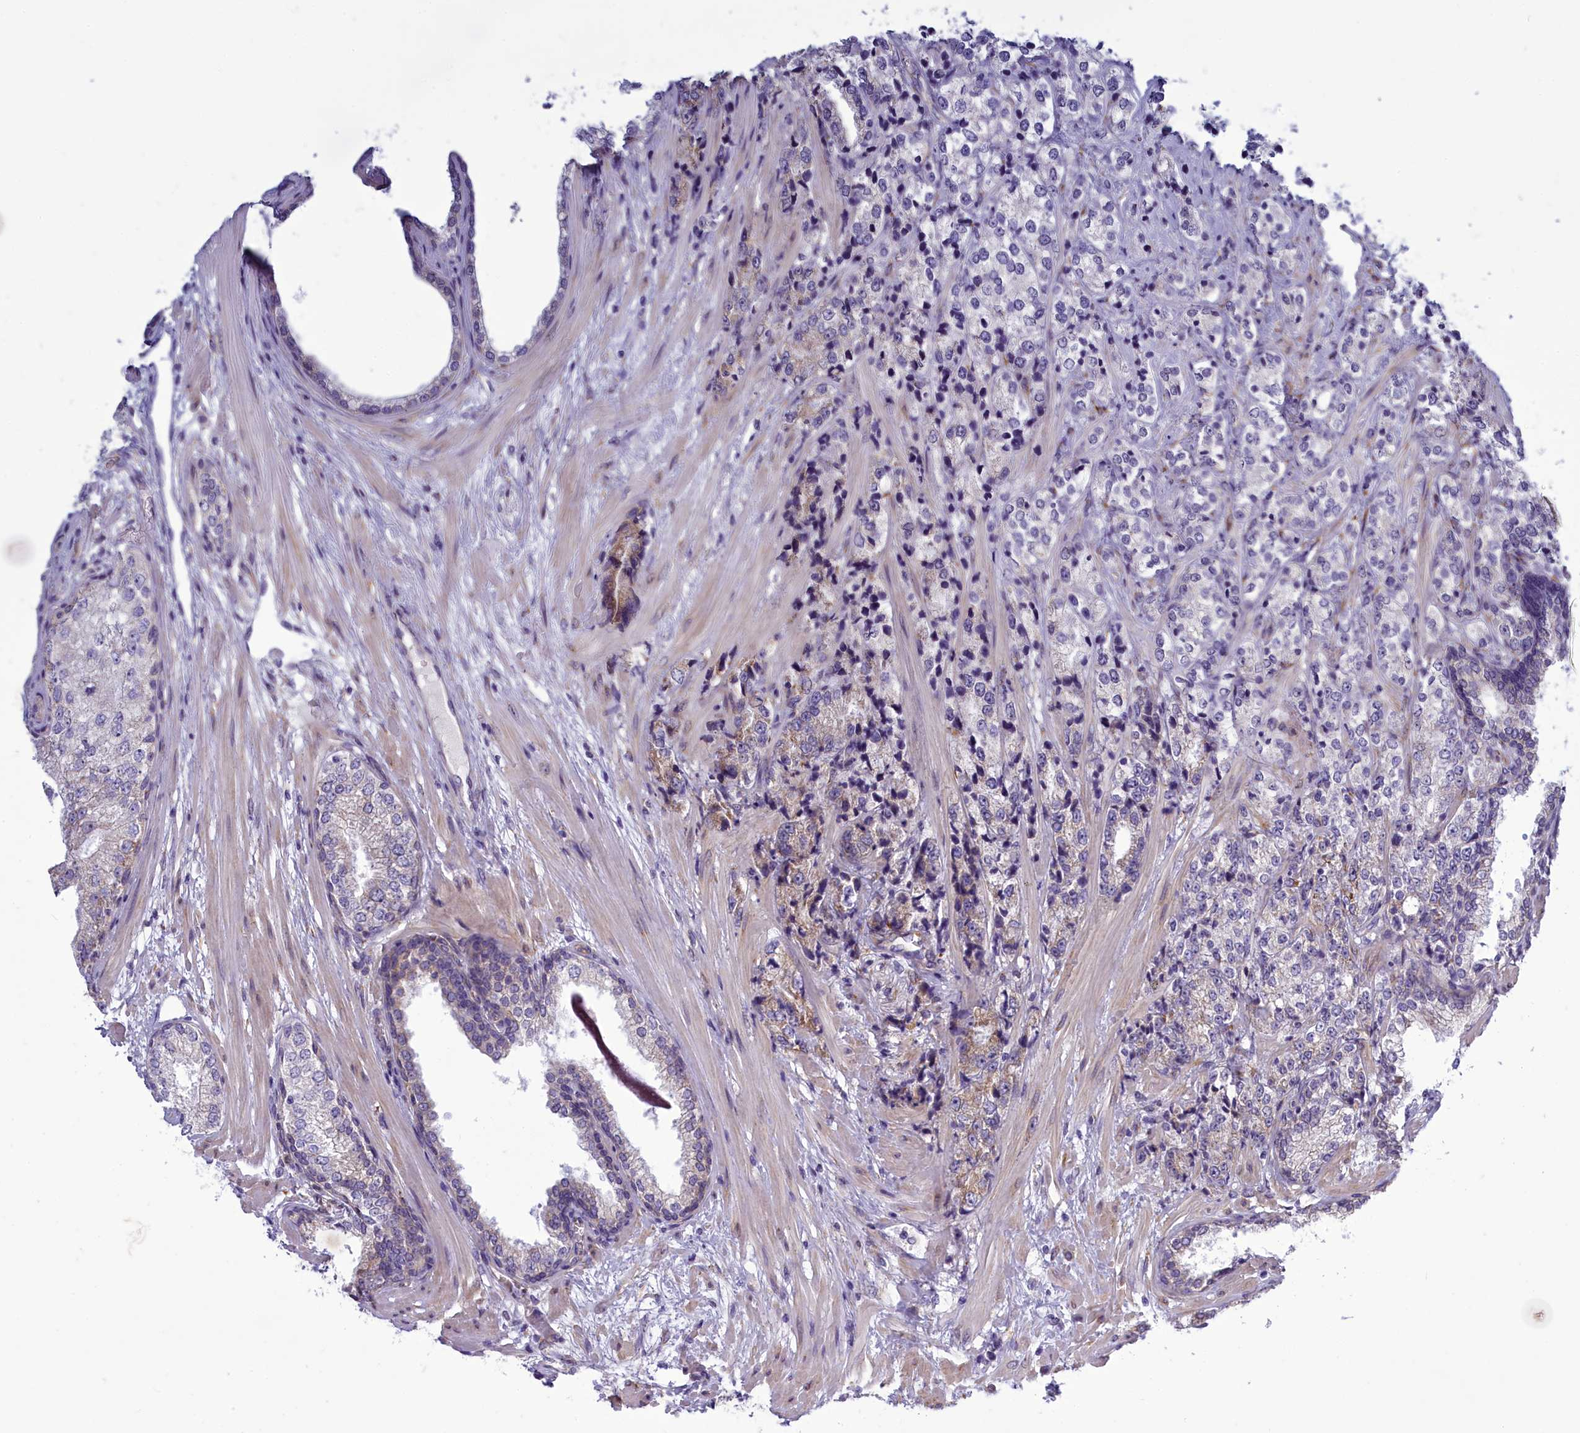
{"staining": {"intensity": "negative", "quantity": "none", "location": "none"}, "tissue": "prostate cancer", "cell_type": "Tumor cells", "image_type": "cancer", "snomed": [{"axis": "morphology", "description": "Adenocarcinoma, High grade"}, {"axis": "topography", "description": "Prostate"}], "caption": "This histopathology image is of prostate adenocarcinoma (high-grade) stained with IHC to label a protein in brown with the nuclei are counter-stained blue. There is no staining in tumor cells.", "gene": "CENATAC", "patient": {"sex": "male", "age": 69}}